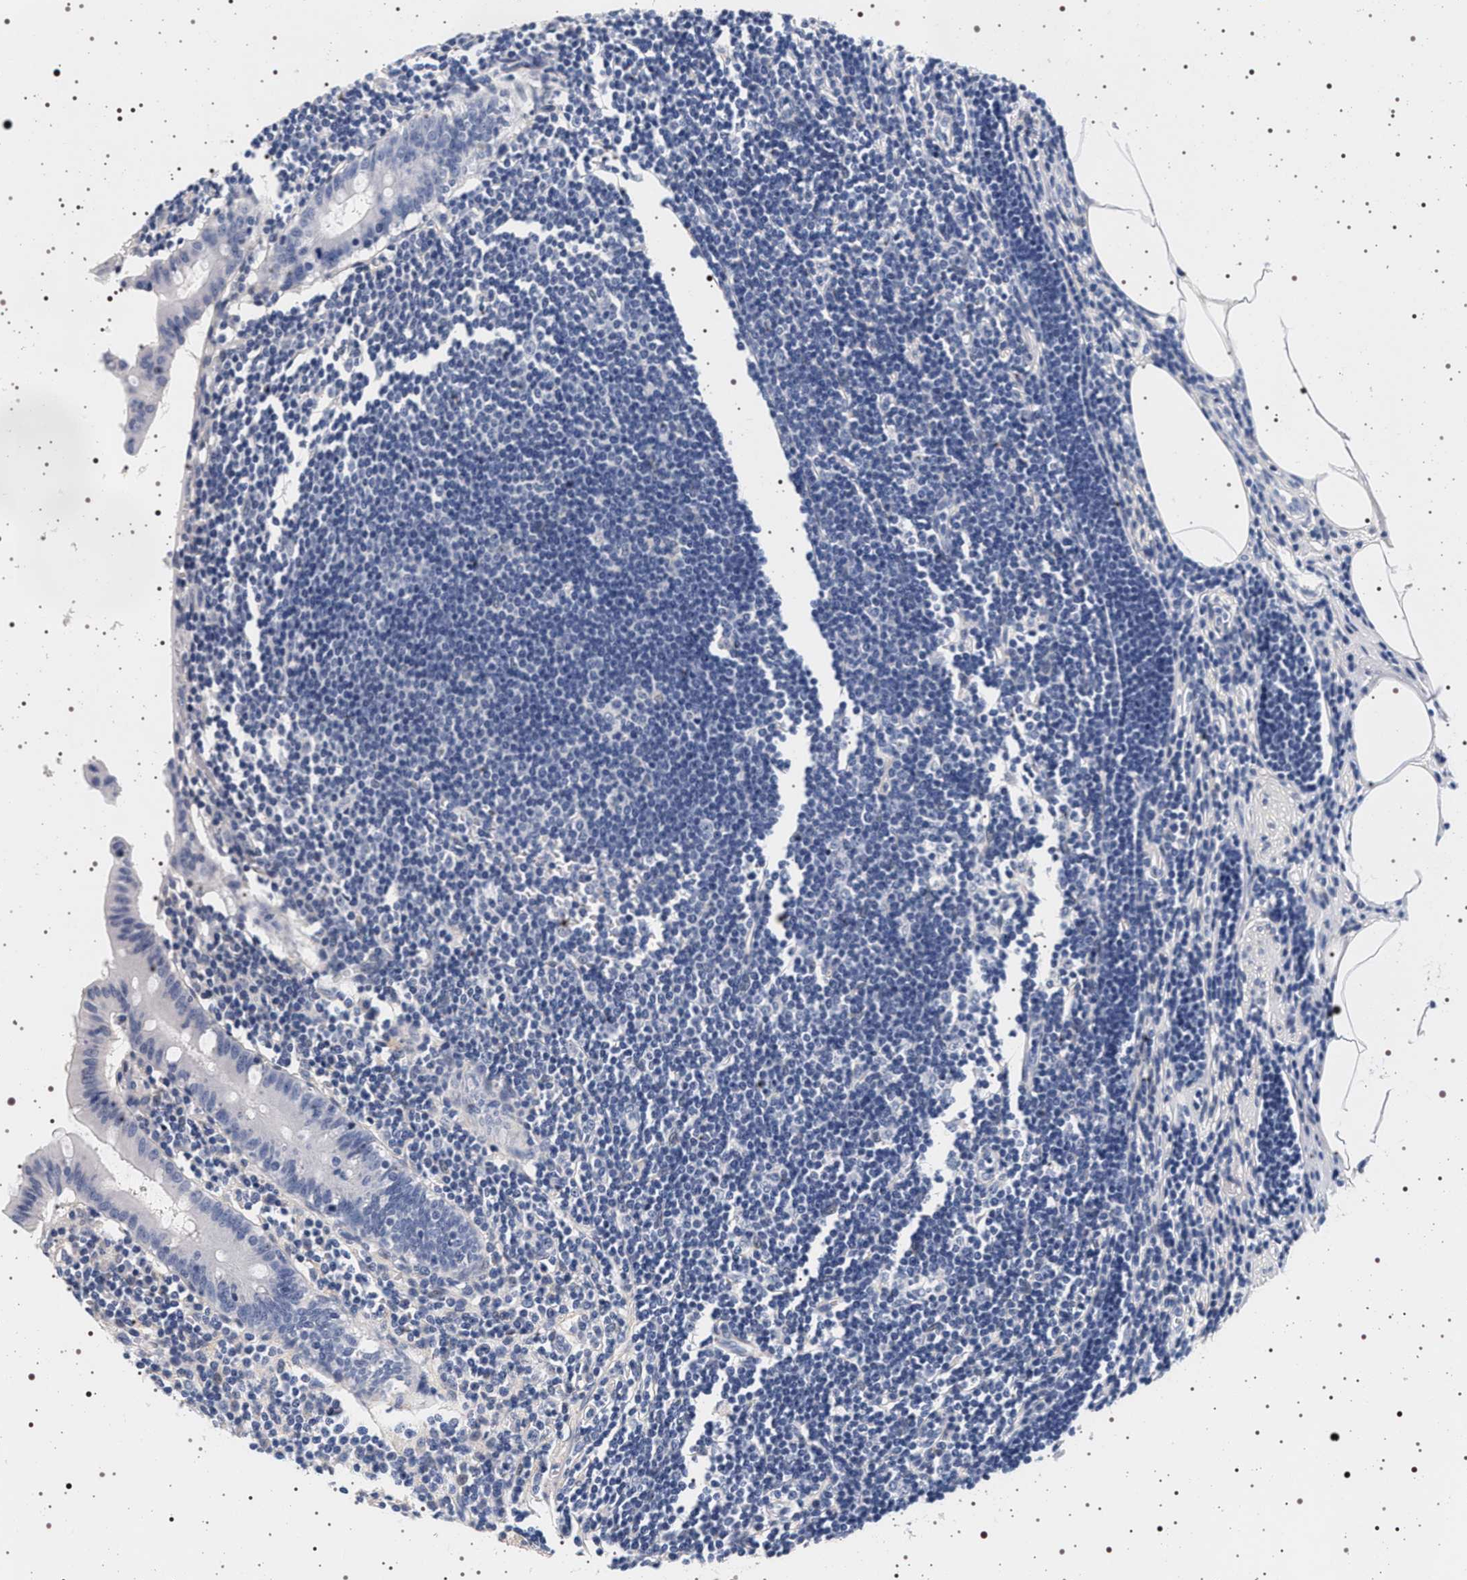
{"staining": {"intensity": "negative", "quantity": "none", "location": "none"}, "tissue": "appendix", "cell_type": "Glandular cells", "image_type": "normal", "snomed": [{"axis": "morphology", "description": "Normal tissue, NOS"}, {"axis": "topography", "description": "Appendix"}], "caption": "Protein analysis of unremarkable appendix exhibits no significant positivity in glandular cells.", "gene": "MAPK10", "patient": {"sex": "female", "age": 50}}